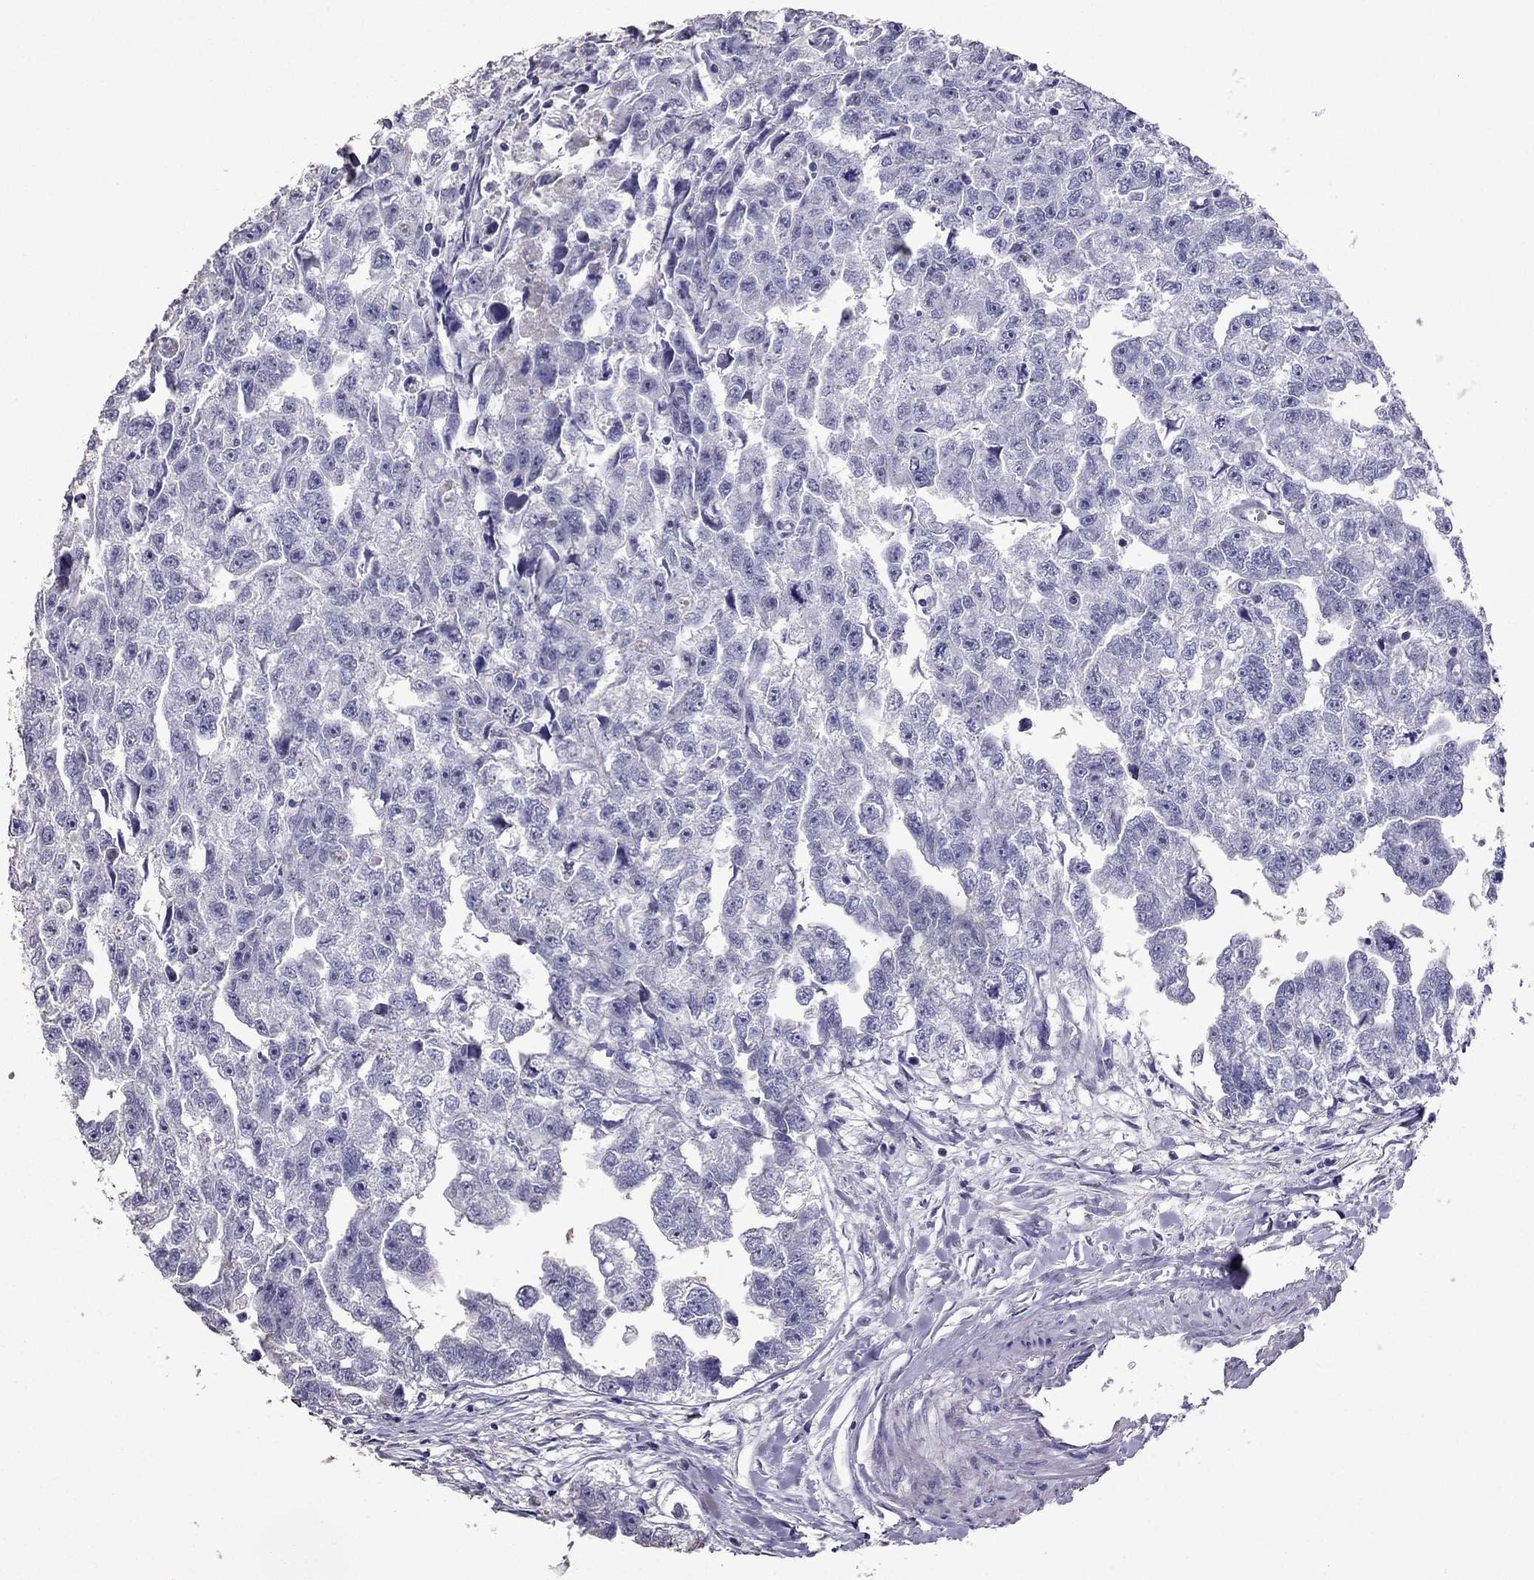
{"staining": {"intensity": "negative", "quantity": "none", "location": "none"}, "tissue": "testis cancer", "cell_type": "Tumor cells", "image_type": "cancer", "snomed": [{"axis": "morphology", "description": "Carcinoma, Embryonal, NOS"}, {"axis": "morphology", "description": "Teratoma, malignant, NOS"}, {"axis": "topography", "description": "Testis"}], "caption": "Immunohistochemistry (IHC) photomicrograph of teratoma (malignant) (testis) stained for a protein (brown), which displays no staining in tumor cells.", "gene": "AK5", "patient": {"sex": "male", "age": 44}}